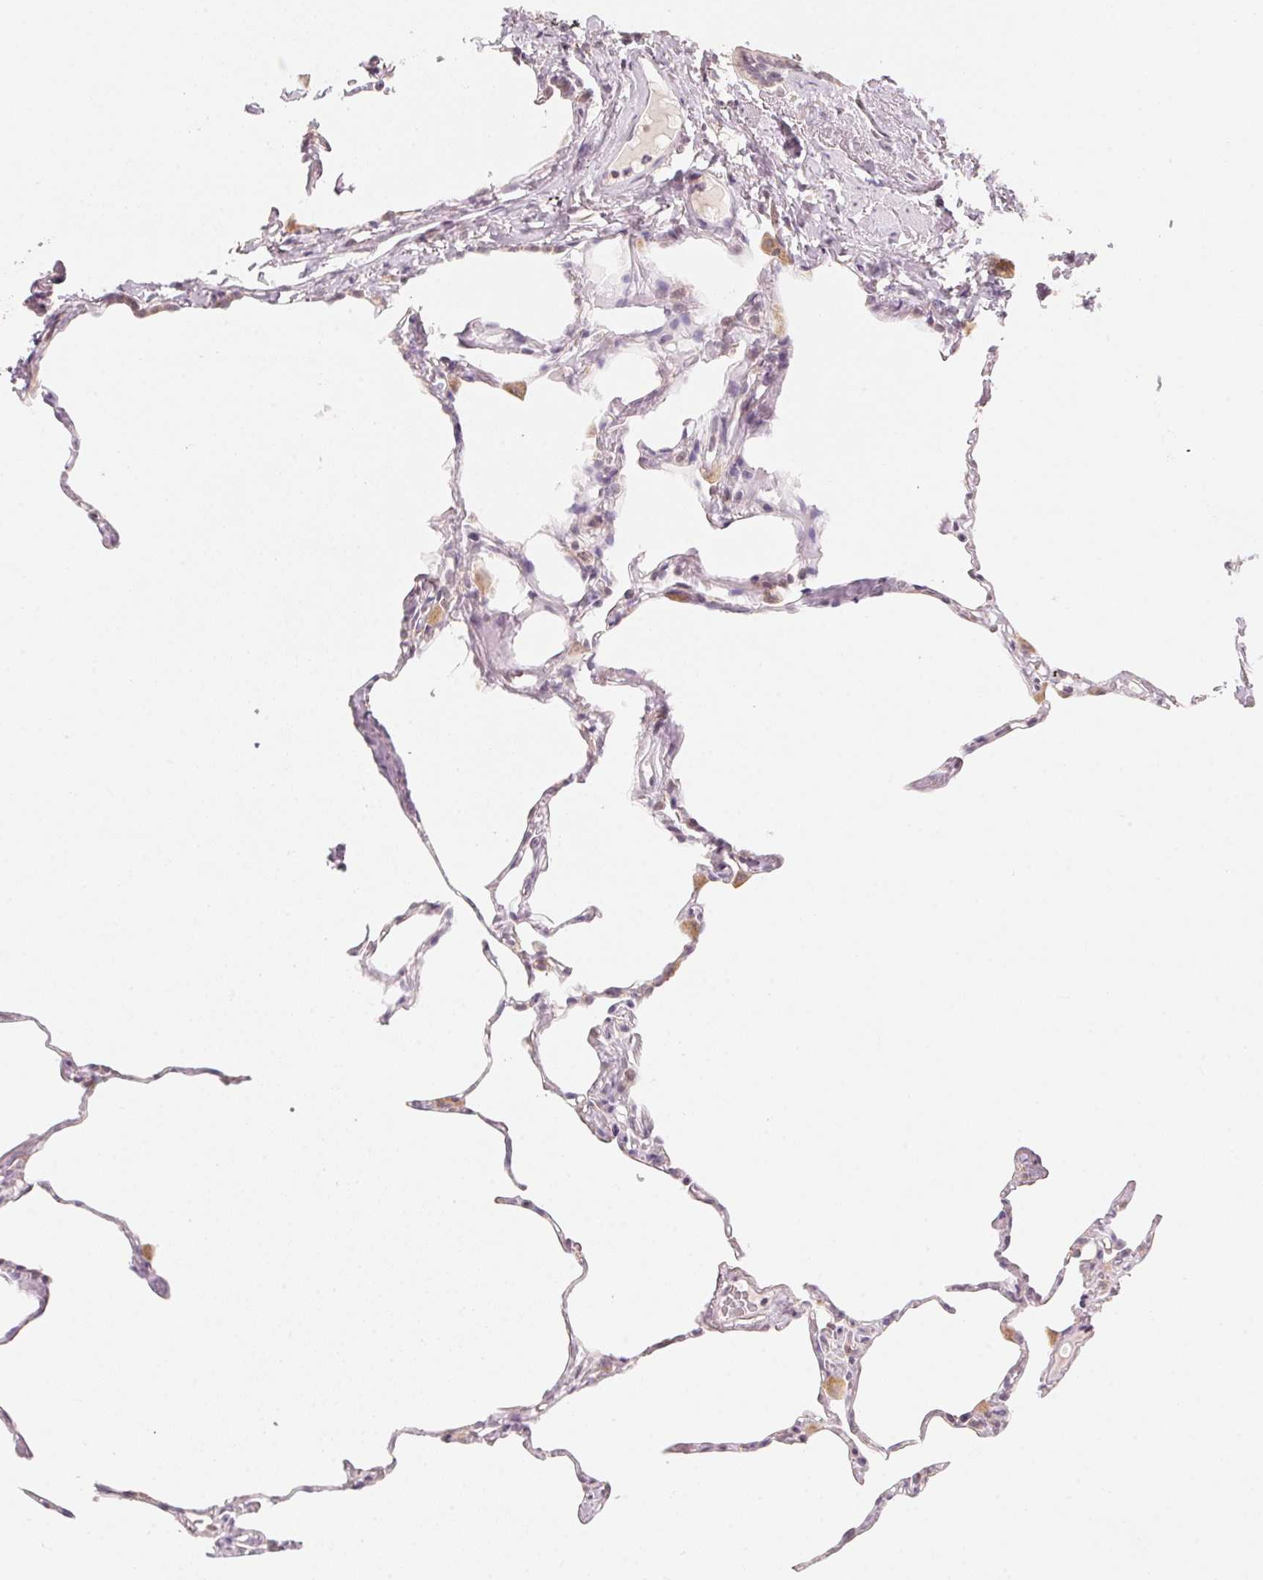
{"staining": {"intensity": "negative", "quantity": "none", "location": "none"}, "tissue": "lung", "cell_type": "Alveolar cells", "image_type": "normal", "snomed": [{"axis": "morphology", "description": "Normal tissue, NOS"}, {"axis": "topography", "description": "Lung"}], "caption": "Immunohistochemistry photomicrograph of normal human lung stained for a protein (brown), which shows no positivity in alveolar cells.", "gene": "ANKRD31", "patient": {"sex": "male", "age": 65}}